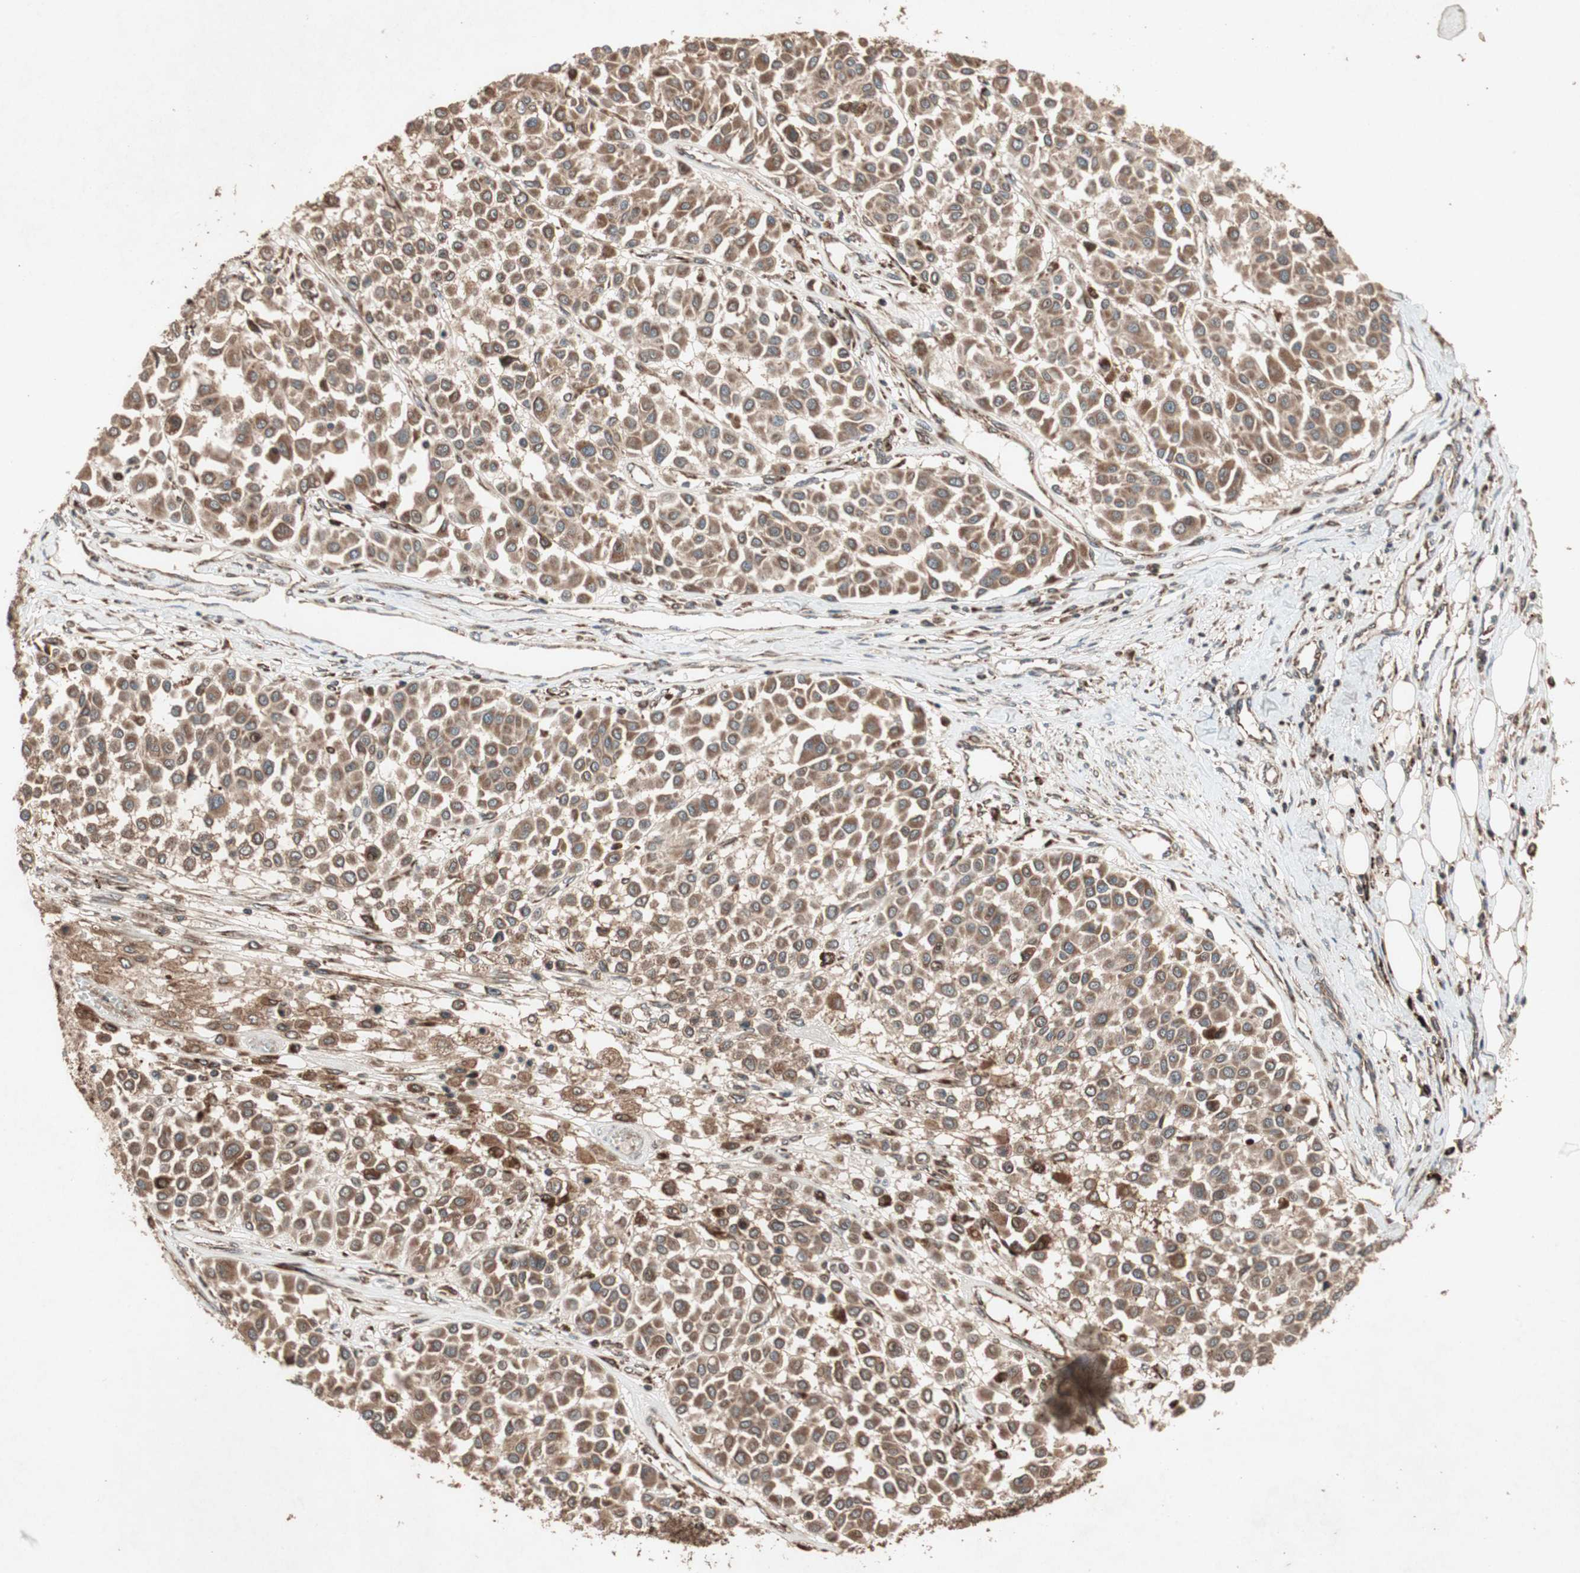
{"staining": {"intensity": "moderate", "quantity": ">75%", "location": "cytoplasmic/membranous"}, "tissue": "melanoma", "cell_type": "Tumor cells", "image_type": "cancer", "snomed": [{"axis": "morphology", "description": "Malignant melanoma, Metastatic site"}, {"axis": "topography", "description": "Soft tissue"}], "caption": "The immunohistochemical stain shows moderate cytoplasmic/membranous positivity in tumor cells of melanoma tissue.", "gene": "RAB1A", "patient": {"sex": "male", "age": 41}}